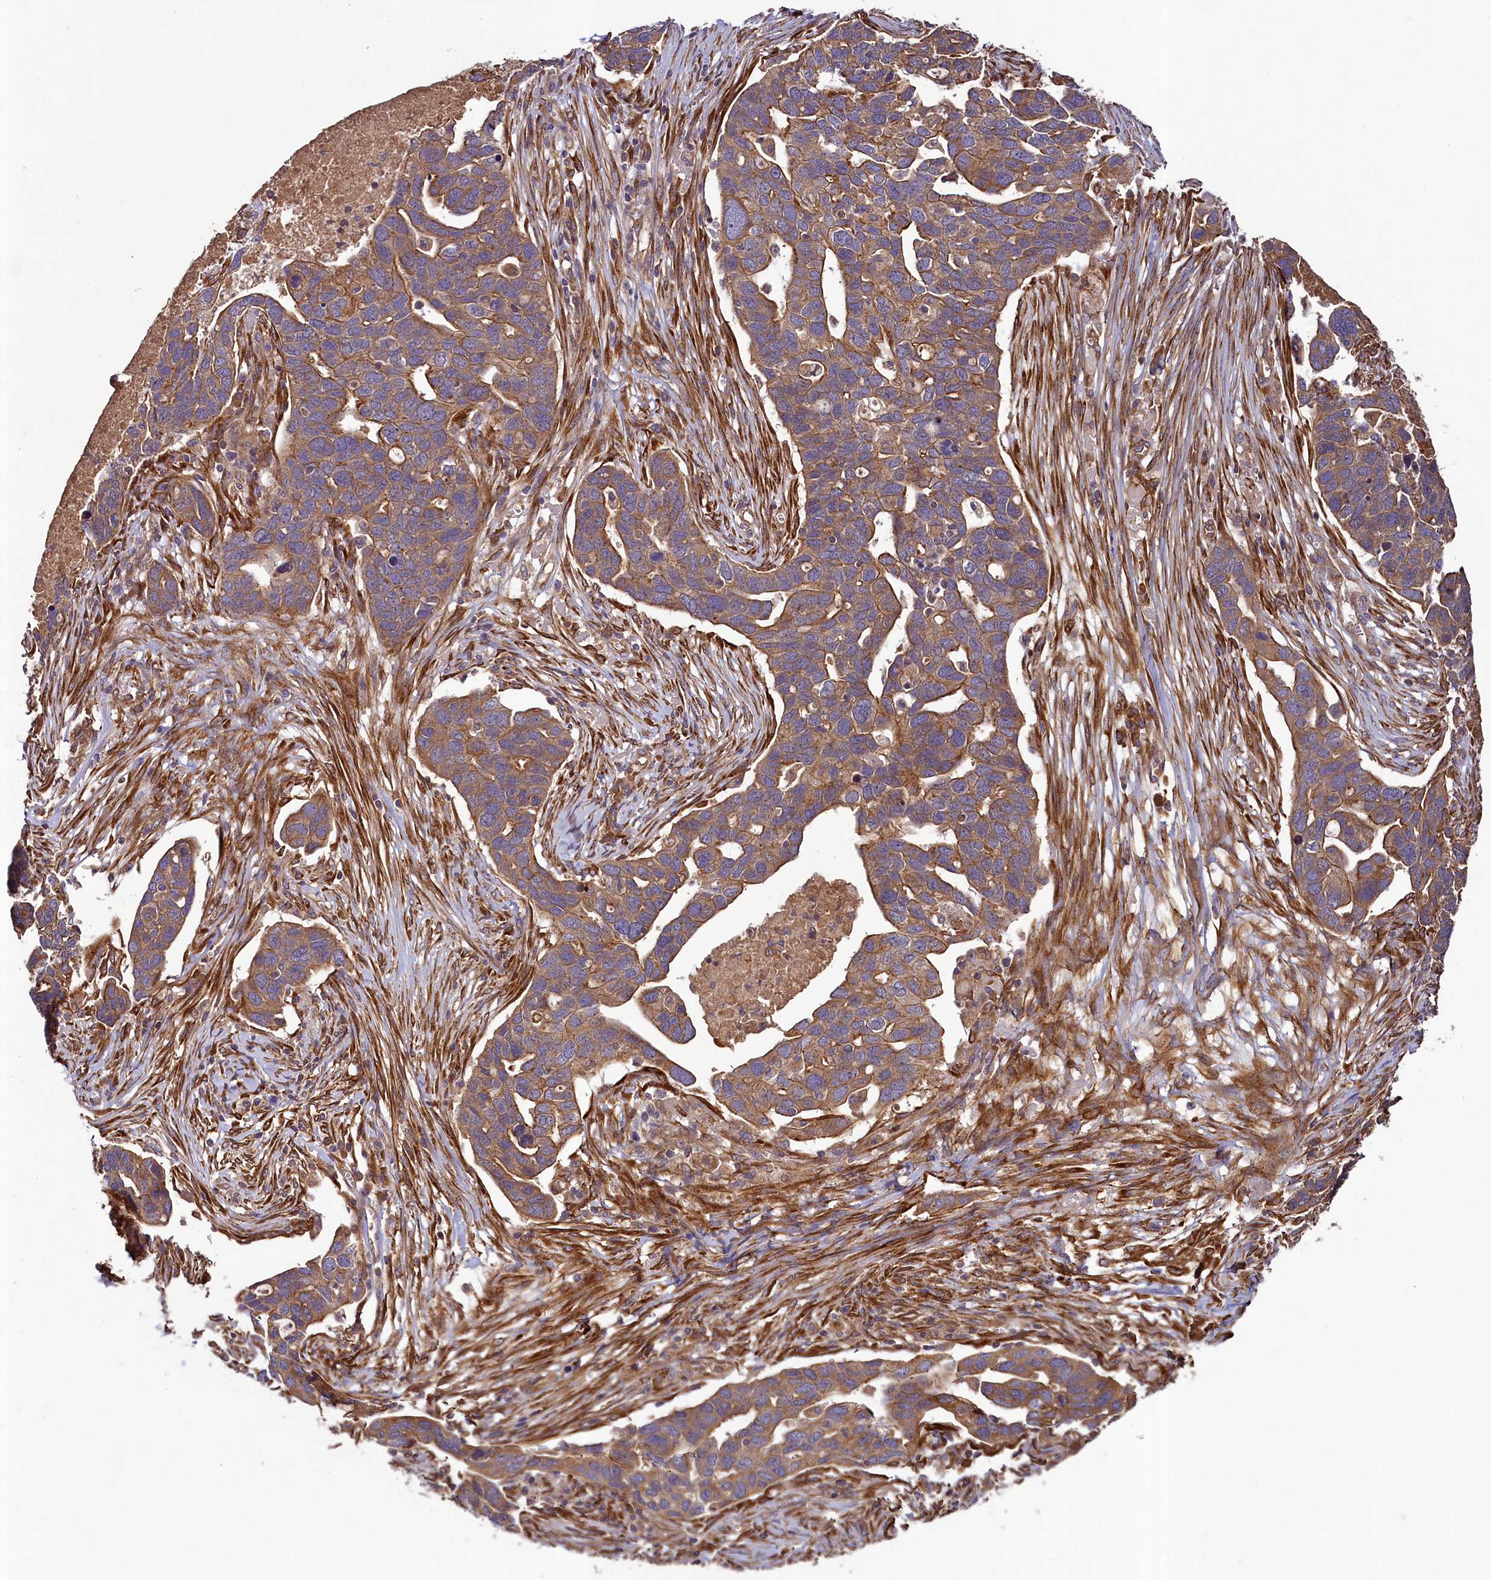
{"staining": {"intensity": "moderate", "quantity": ">75%", "location": "cytoplasmic/membranous"}, "tissue": "ovarian cancer", "cell_type": "Tumor cells", "image_type": "cancer", "snomed": [{"axis": "morphology", "description": "Cystadenocarcinoma, serous, NOS"}, {"axis": "topography", "description": "Ovary"}], "caption": "Serous cystadenocarcinoma (ovarian) stained with immunohistochemistry (IHC) reveals moderate cytoplasmic/membranous staining in about >75% of tumor cells.", "gene": "CCDC102A", "patient": {"sex": "female", "age": 54}}